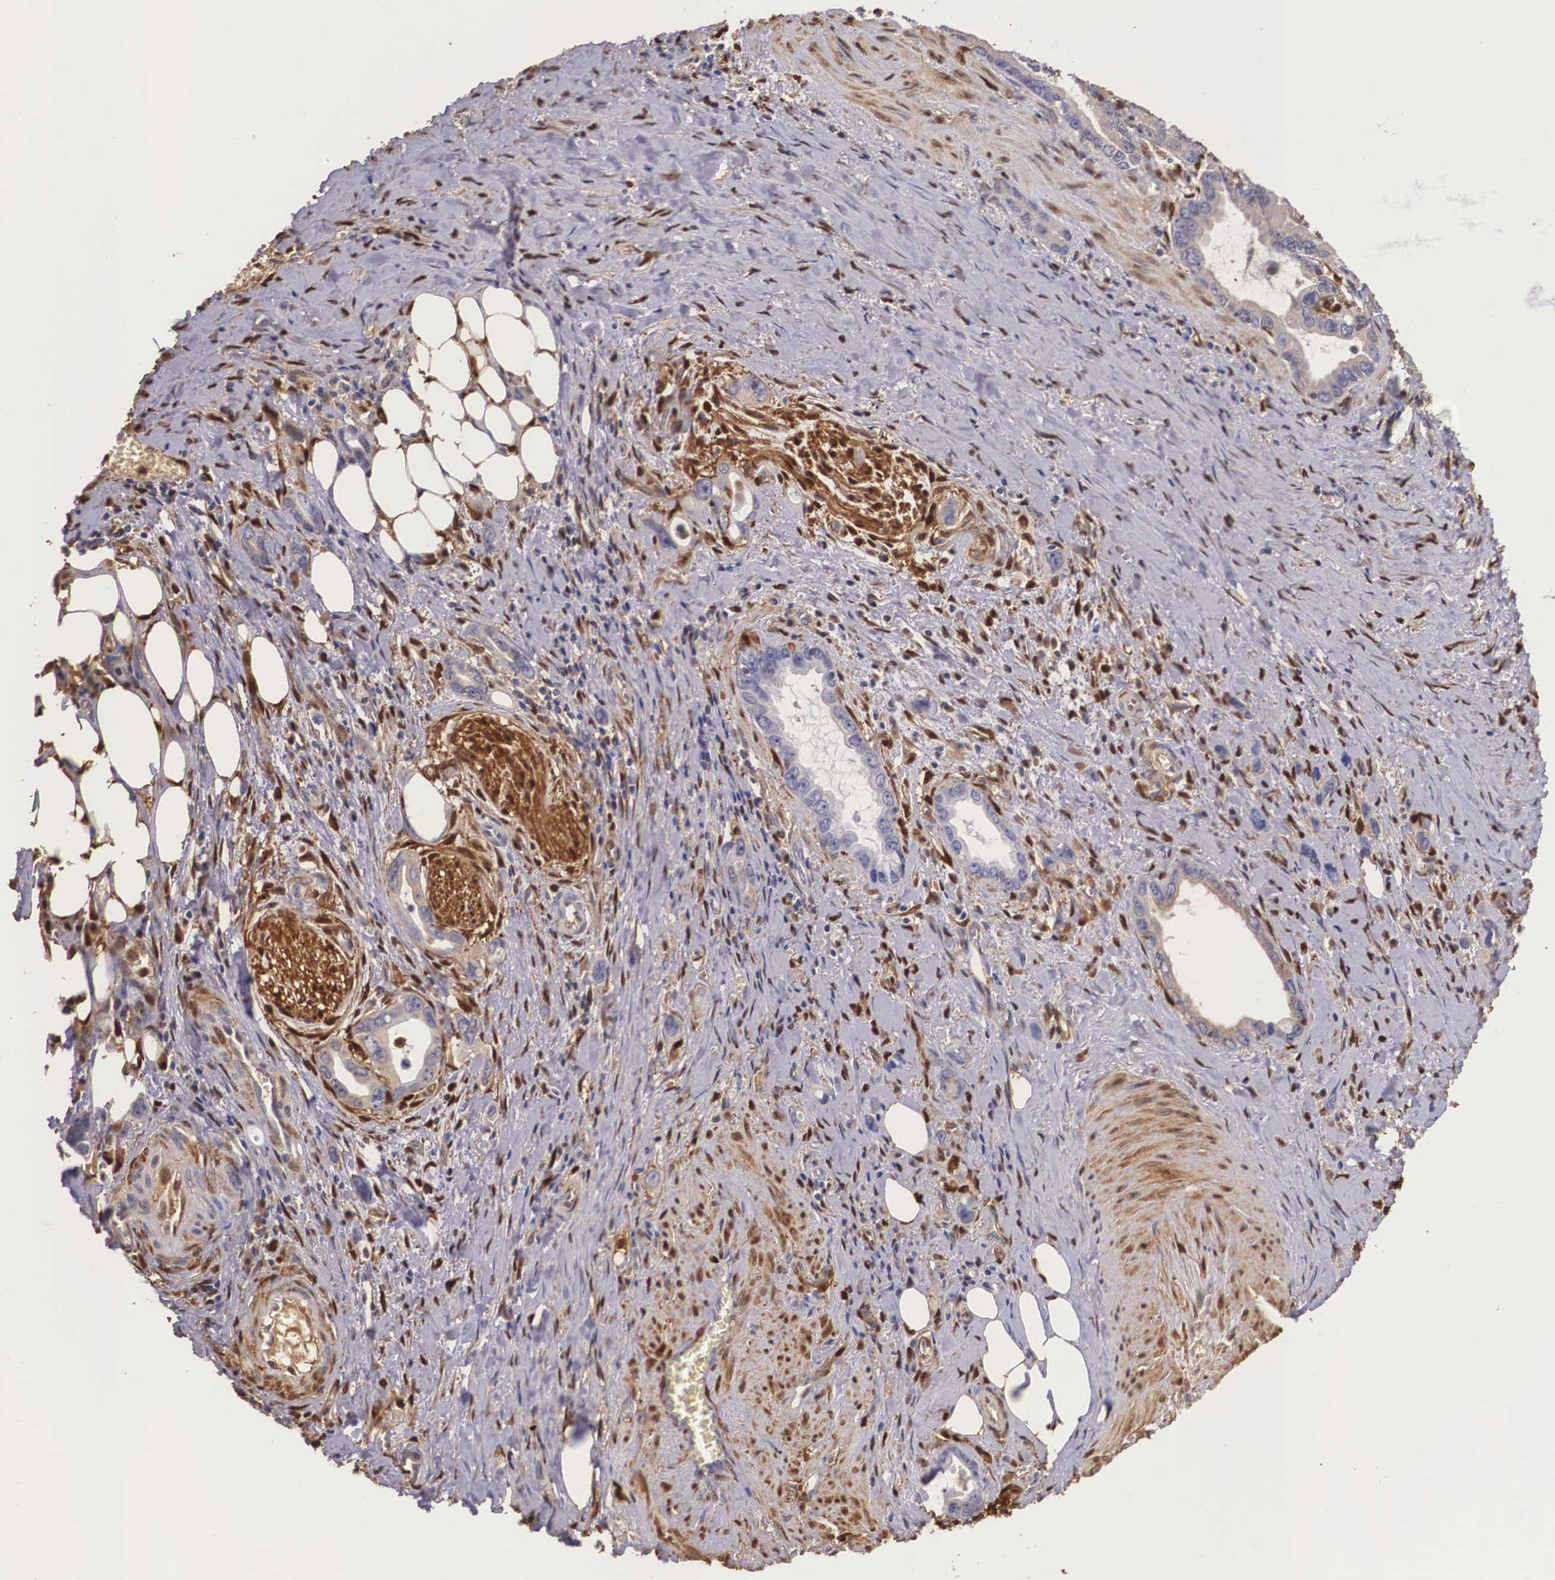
{"staining": {"intensity": "negative", "quantity": "none", "location": "none"}, "tissue": "stomach cancer", "cell_type": "Tumor cells", "image_type": "cancer", "snomed": [{"axis": "morphology", "description": "Adenocarcinoma, NOS"}, {"axis": "topography", "description": "Stomach"}], "caption": "High magnification brightfield microscopy of stomach cancer (adenocarcinoma) stained with DAB (brown) and counterstained with hematoxylin (blue): tumor cells show no significant expression. (Stains: DAB (3,3'-diaminobenzidine) immunohistochemistry with hematoxylin counter stain, Microscopy: brightfield microscopy at high magnification).", "gene": "LGALS1", "patient": {"sex": "male", "age": 78}}